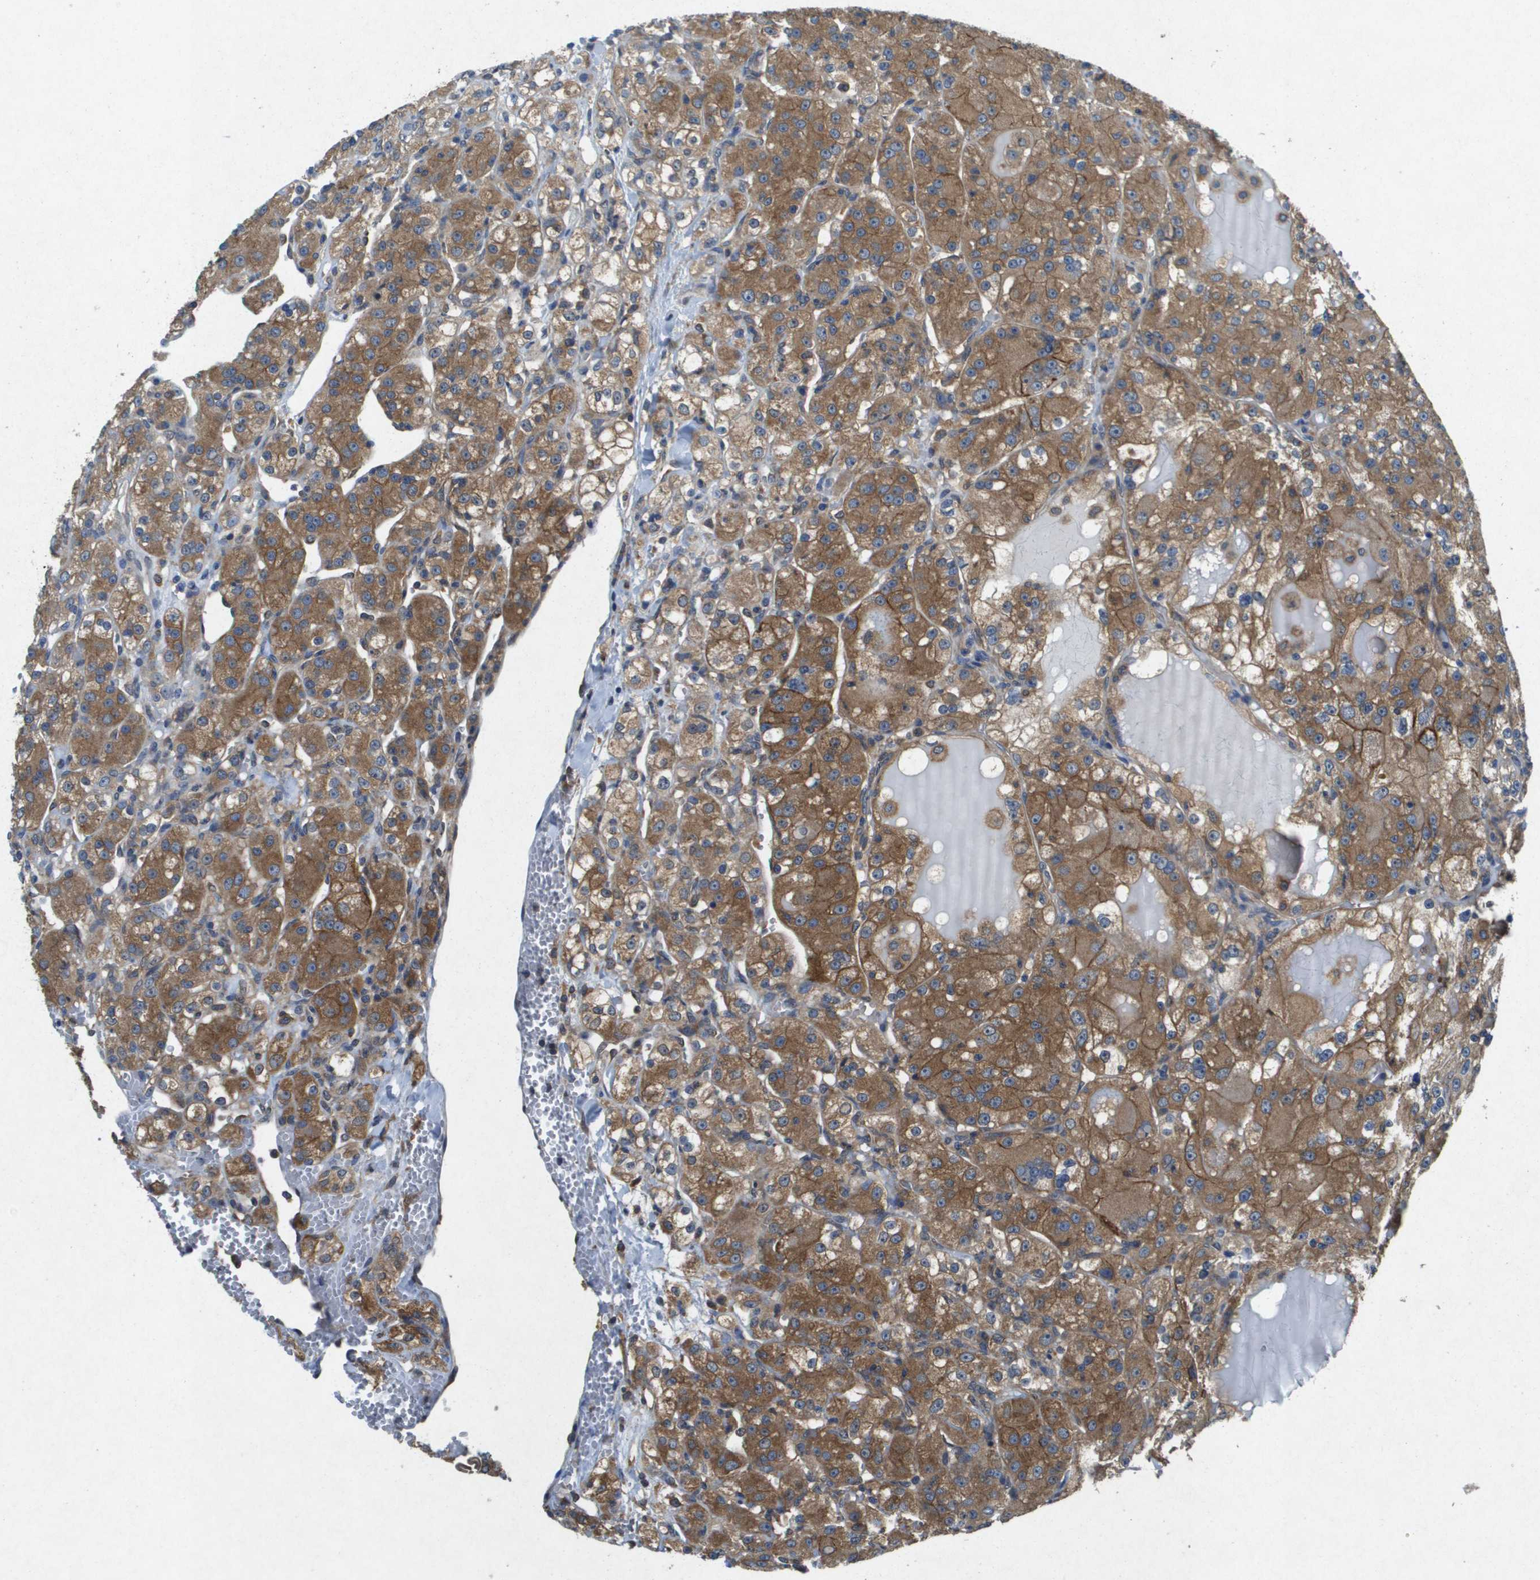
{"staining": {"intensity": "moderate", "quantity": ">75%", "location": "cytoplasmic/membranous"}, "tissue": "renal cancer", "cell_type": "Tumor cells", "image_type": "cancer", "snomed": [{"axis": "morphology", "description": "Normal tissue, NOS"}, {"axis": "morphology", "description": "Adenocarcinoma, NOS"}, {"axis": "topography", "description": "Kidney"}], "caption": "Immunohistochemical staining of human adenocarcinoma (renal) demonstrates medium levels of moderate cytoplasmic/membranous expression in about >75% of tumor cells.", "gene": "PTPRT", "patient": {"sex": "male", "age": 61}}